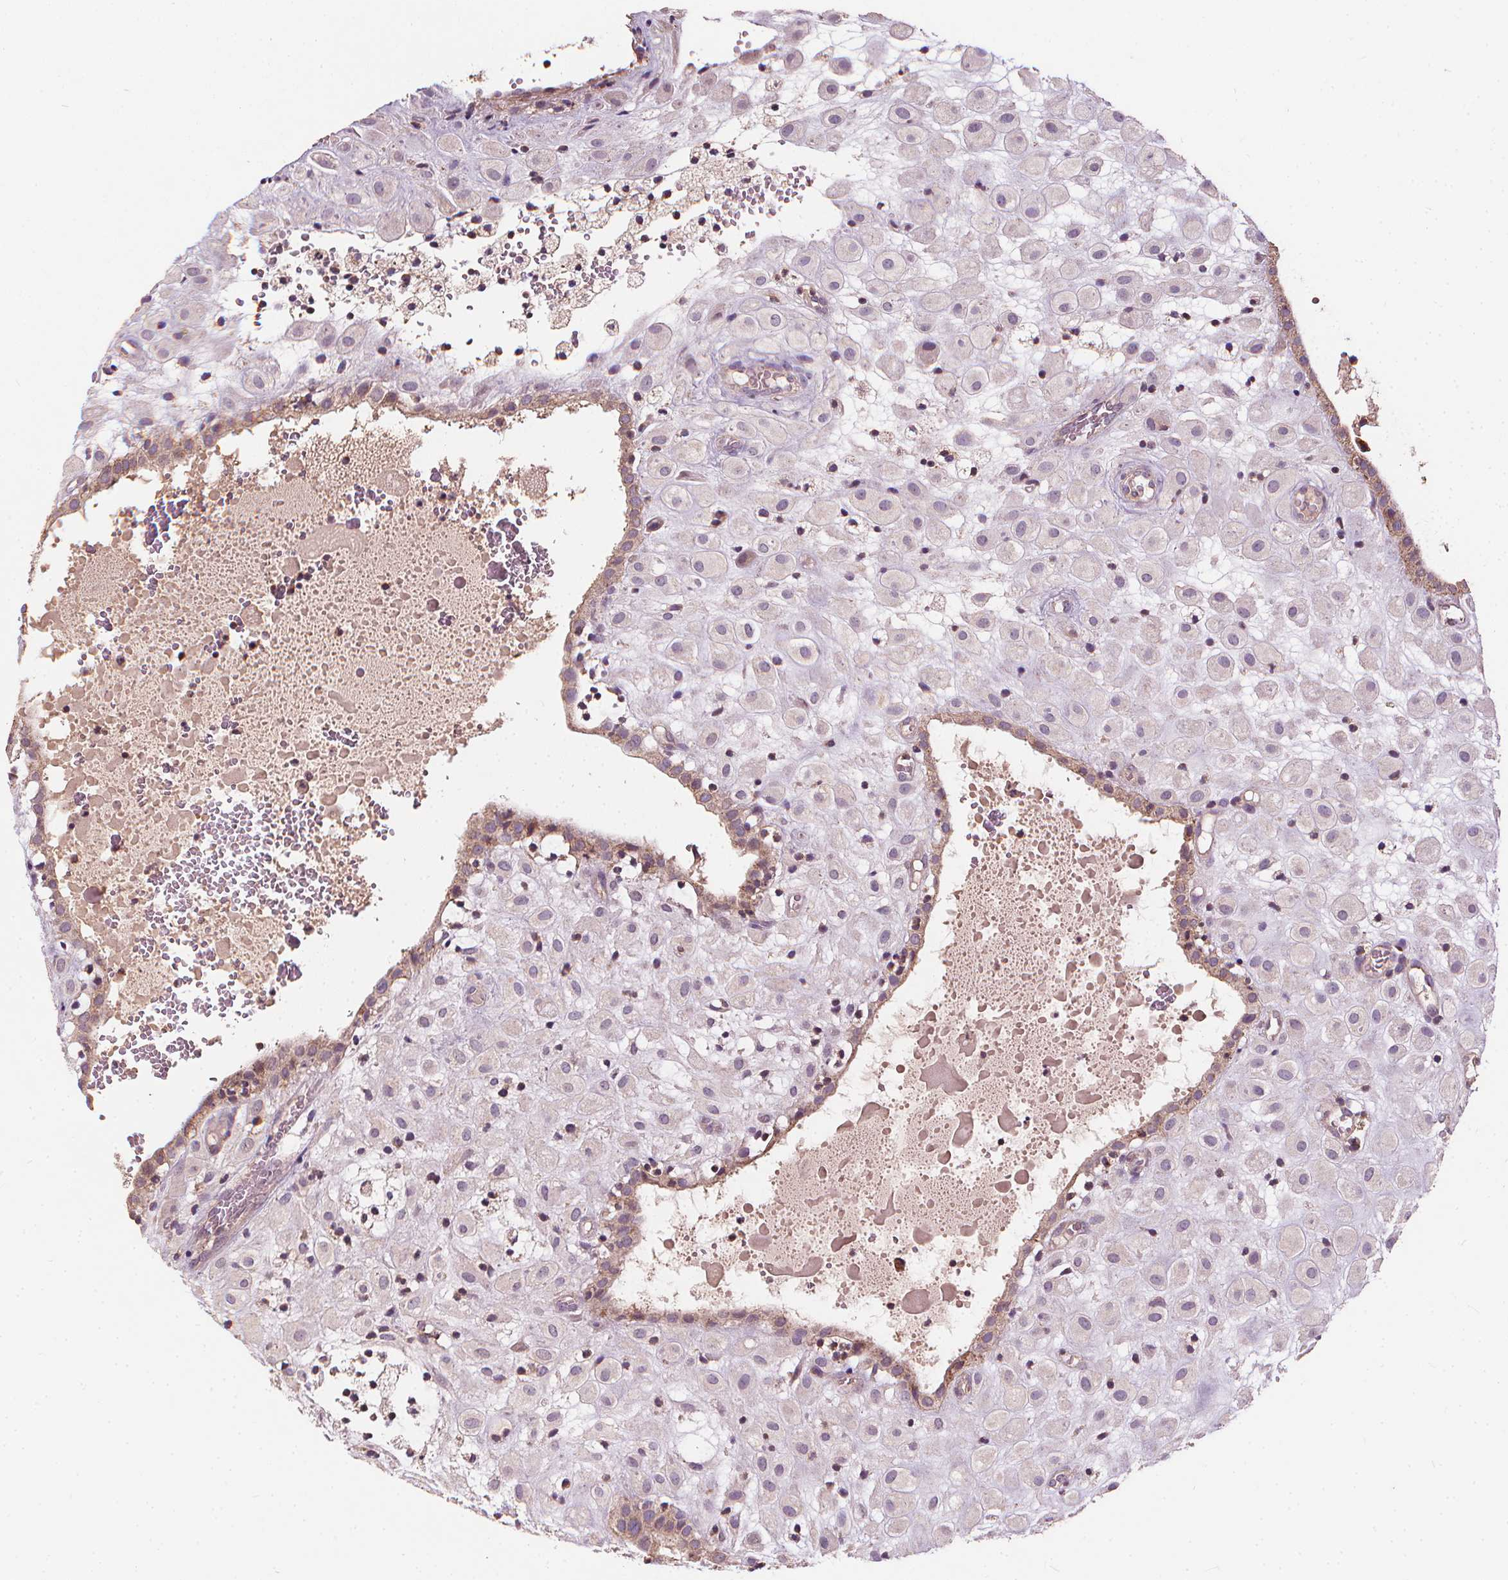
{"staining": {"intensity": "negative", "quantity": "none", "location": "none"}, "tissue": "placenta", "cell_type": "Decidual cells", "image_type": "normal", "snomed": [{"axis": "morphology", "description": "Normal tissue, NOS"}, {"axis": "topography", "description": "Placenta"}], "caption": "High power microscopy histopathology image of an immunohistochemistry (IHC) micrograph of normal placenta, revealing no significant positivity in decidual cells.", "gene": "ORAI2", "patient": {"sex": "female", "age": 24}}